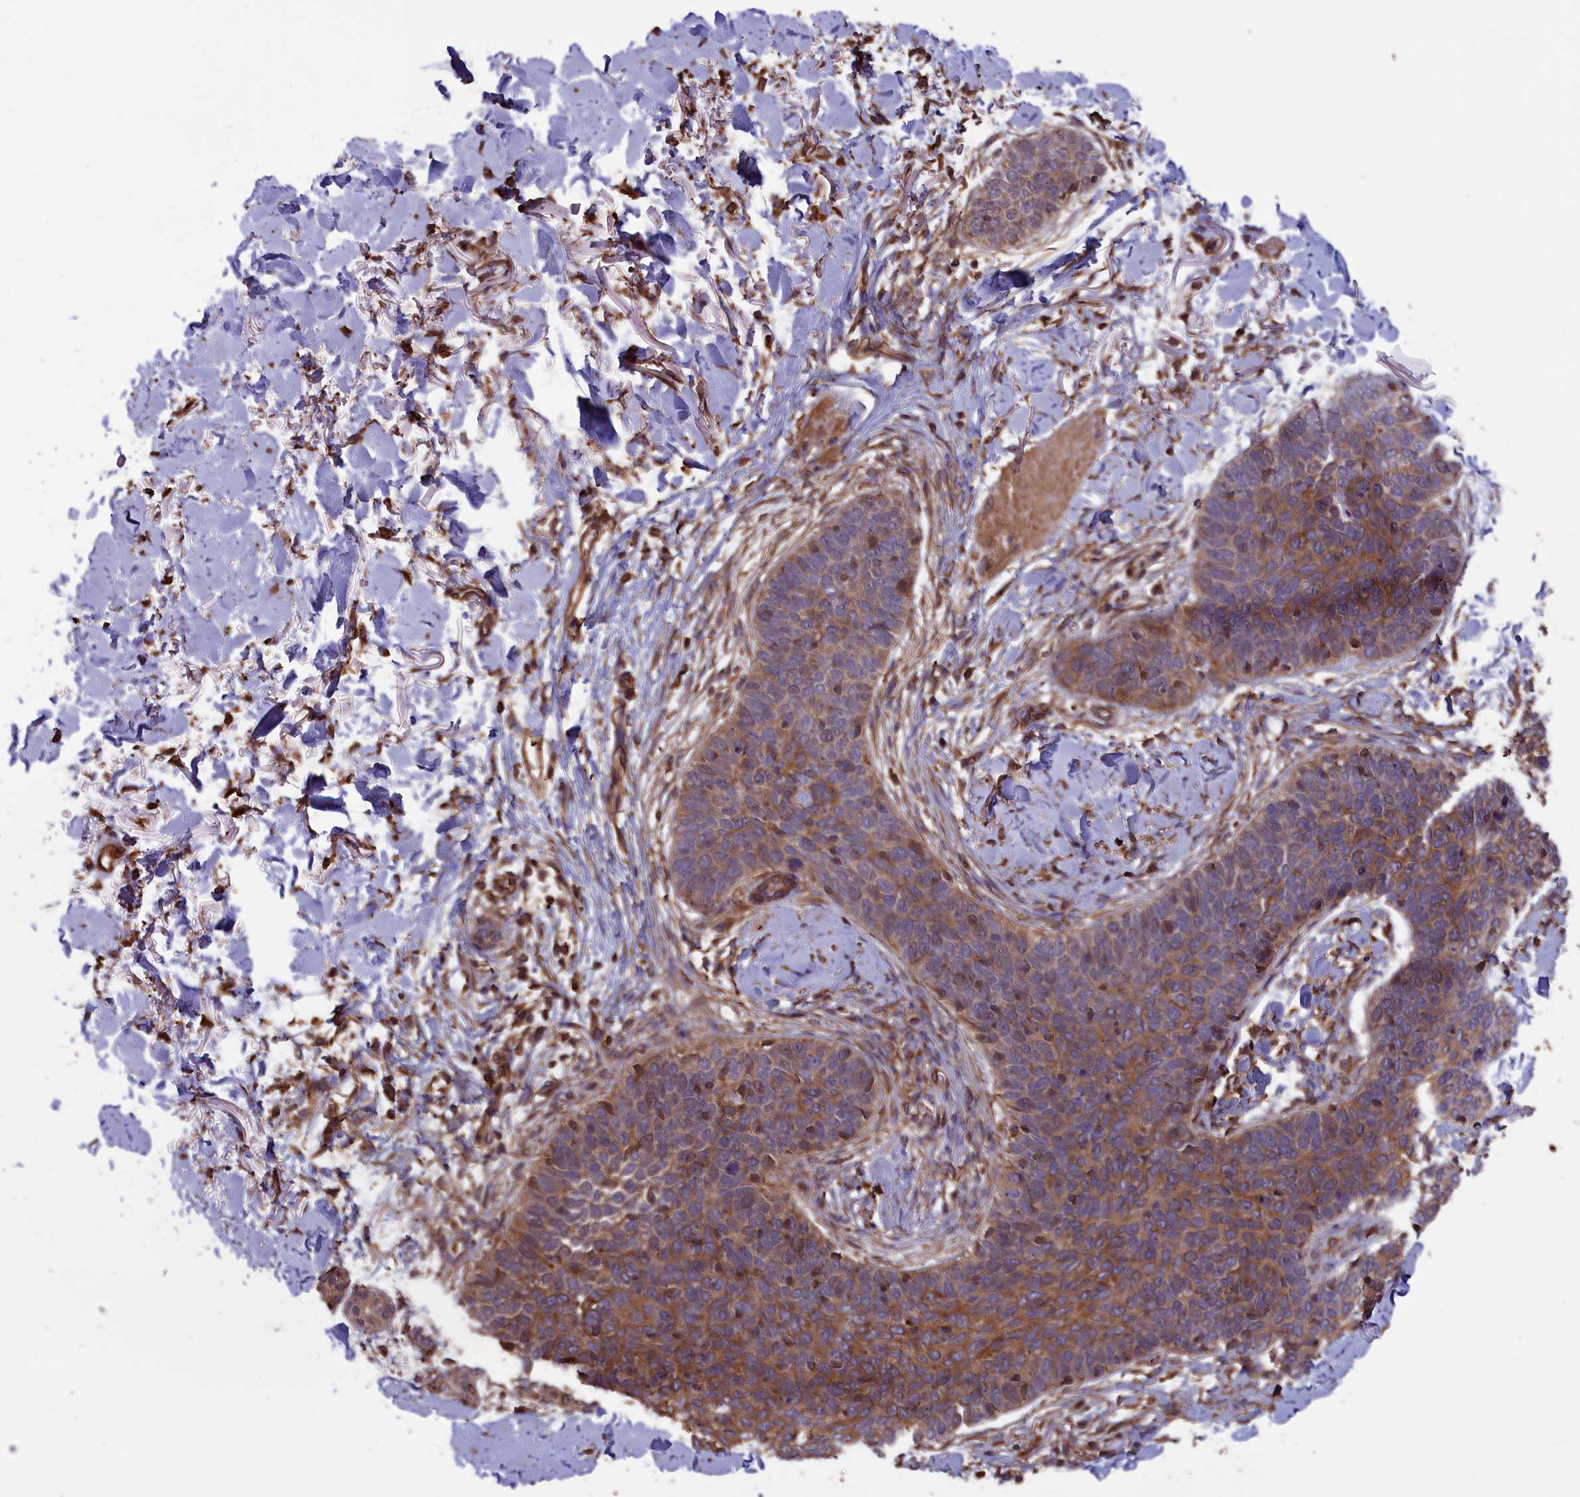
{"staining": {"intensity": "moderate", "quantity": "25%-75%", "location": "cytoplasmic/membranous"}, "tissue": "skin cancer", "cell_type": "Tumor cells", "image_type": "cancer", "snomed": [{"axis": "morphology", "description": "Basal cell carcinoma"}, {"axis": "topography", "description": "Skin"}], "caption": "IHC (DAB) staining of human skin cancer exhibits moderate cytoplasmic/membranous protein staining in approximately 25%-75% of tumor cells. The staining was performed using DAB (3,3'-diaminobenzidine), with brown indicating positive protein expression. Nuclei are stained blue with hematoxylin.", "gene": "DAPK3", "patient": {"sex": "male", "age": 85}}